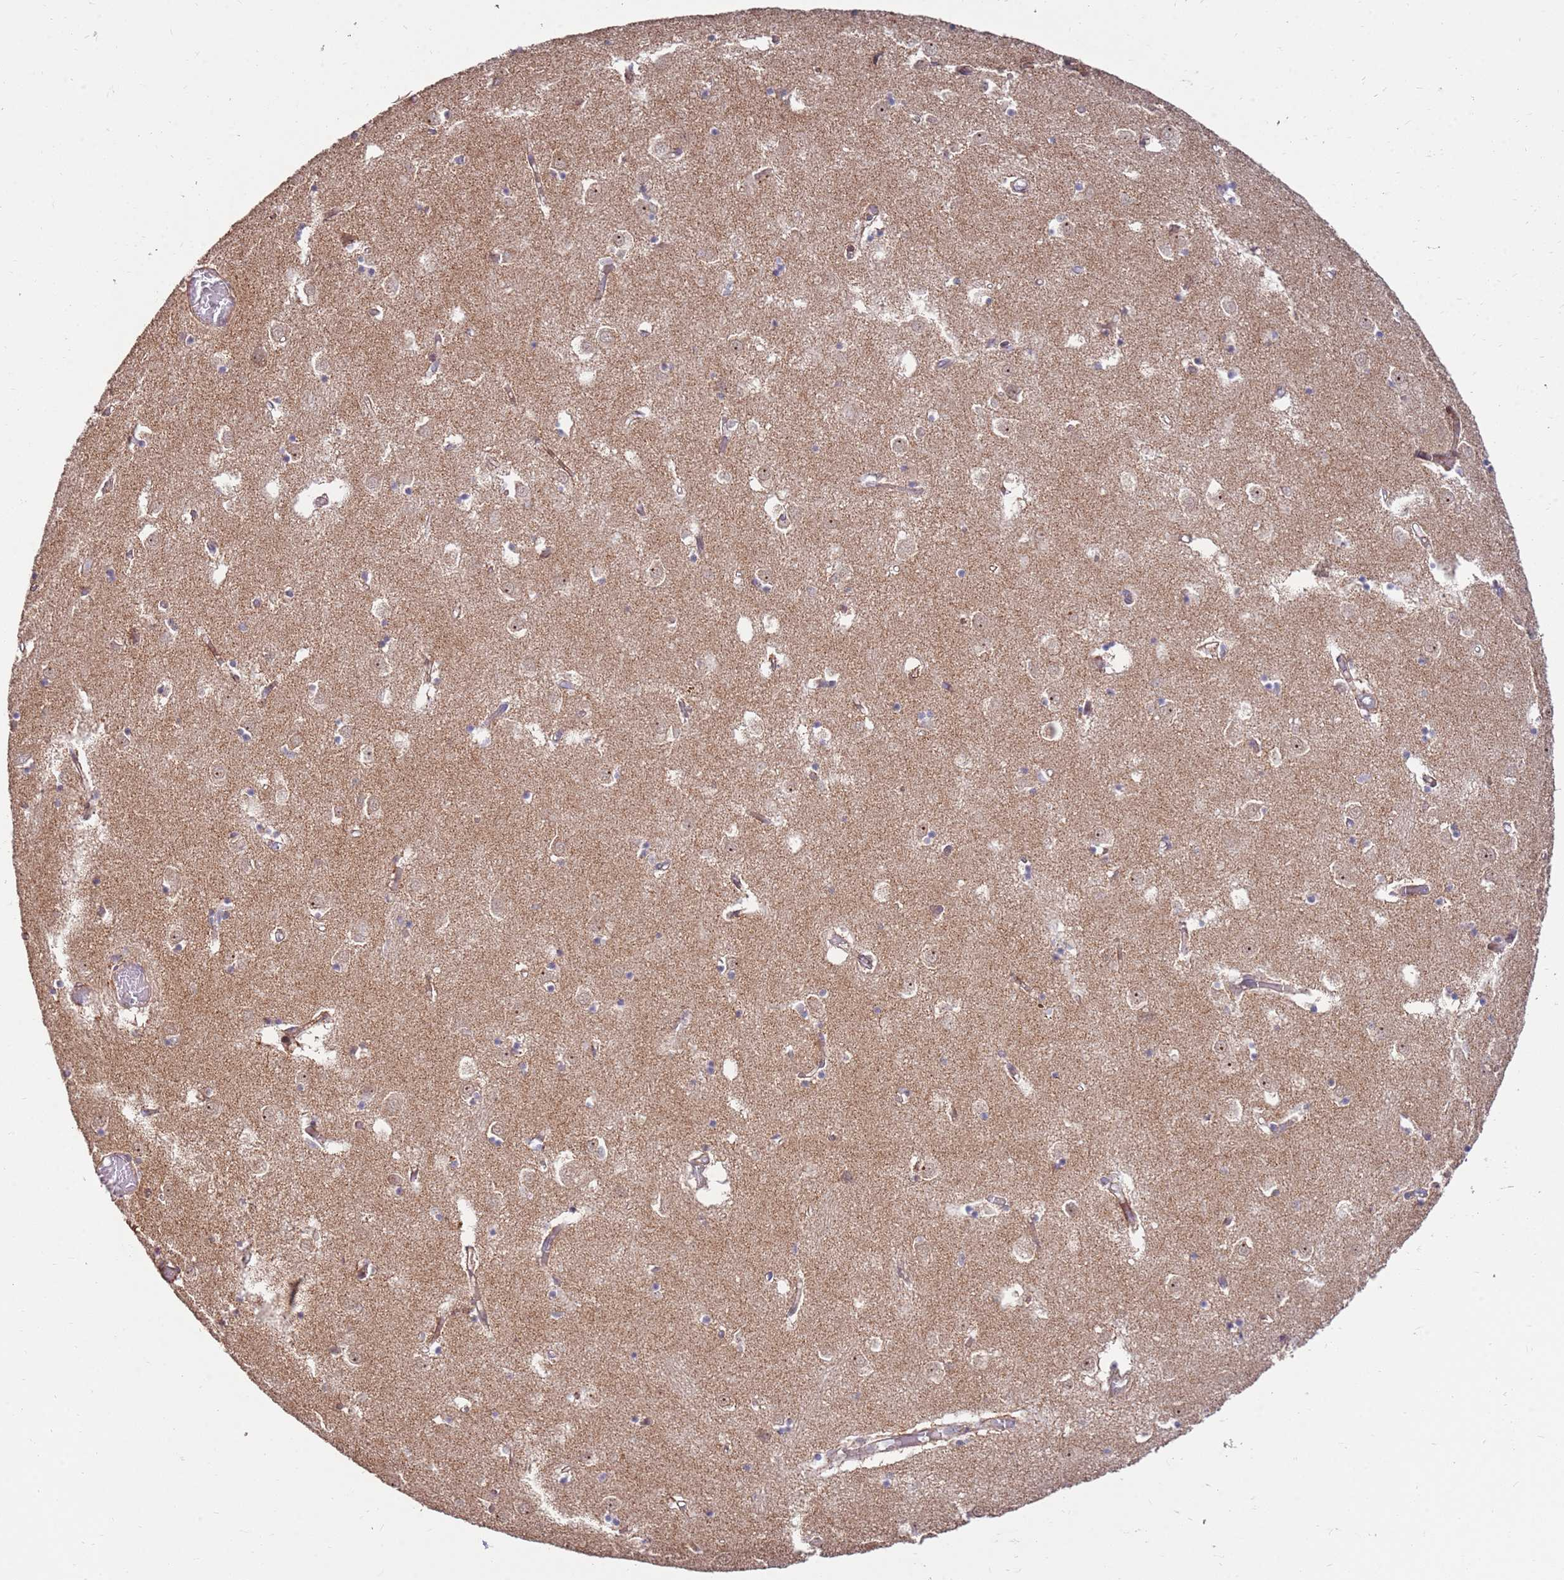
{"staining": {"intensity": "weak", "quantity": "<25%", "location": "cytoplasmic/membranous"}, "tissue": "caudate", "cell_type": "Glial cells", "image_type": "normal", "snomed": [{"axis": "morphology", "description": "Normal tissue, NOS"}, {"axis": "topography", "description": "Lateral ventricle wall"}], "caption": "Protein analysis of normal caudate shows no significant positivity in glial cells.", "gene": "KIF25", "patient": {"sex": "male", "age": 70}}